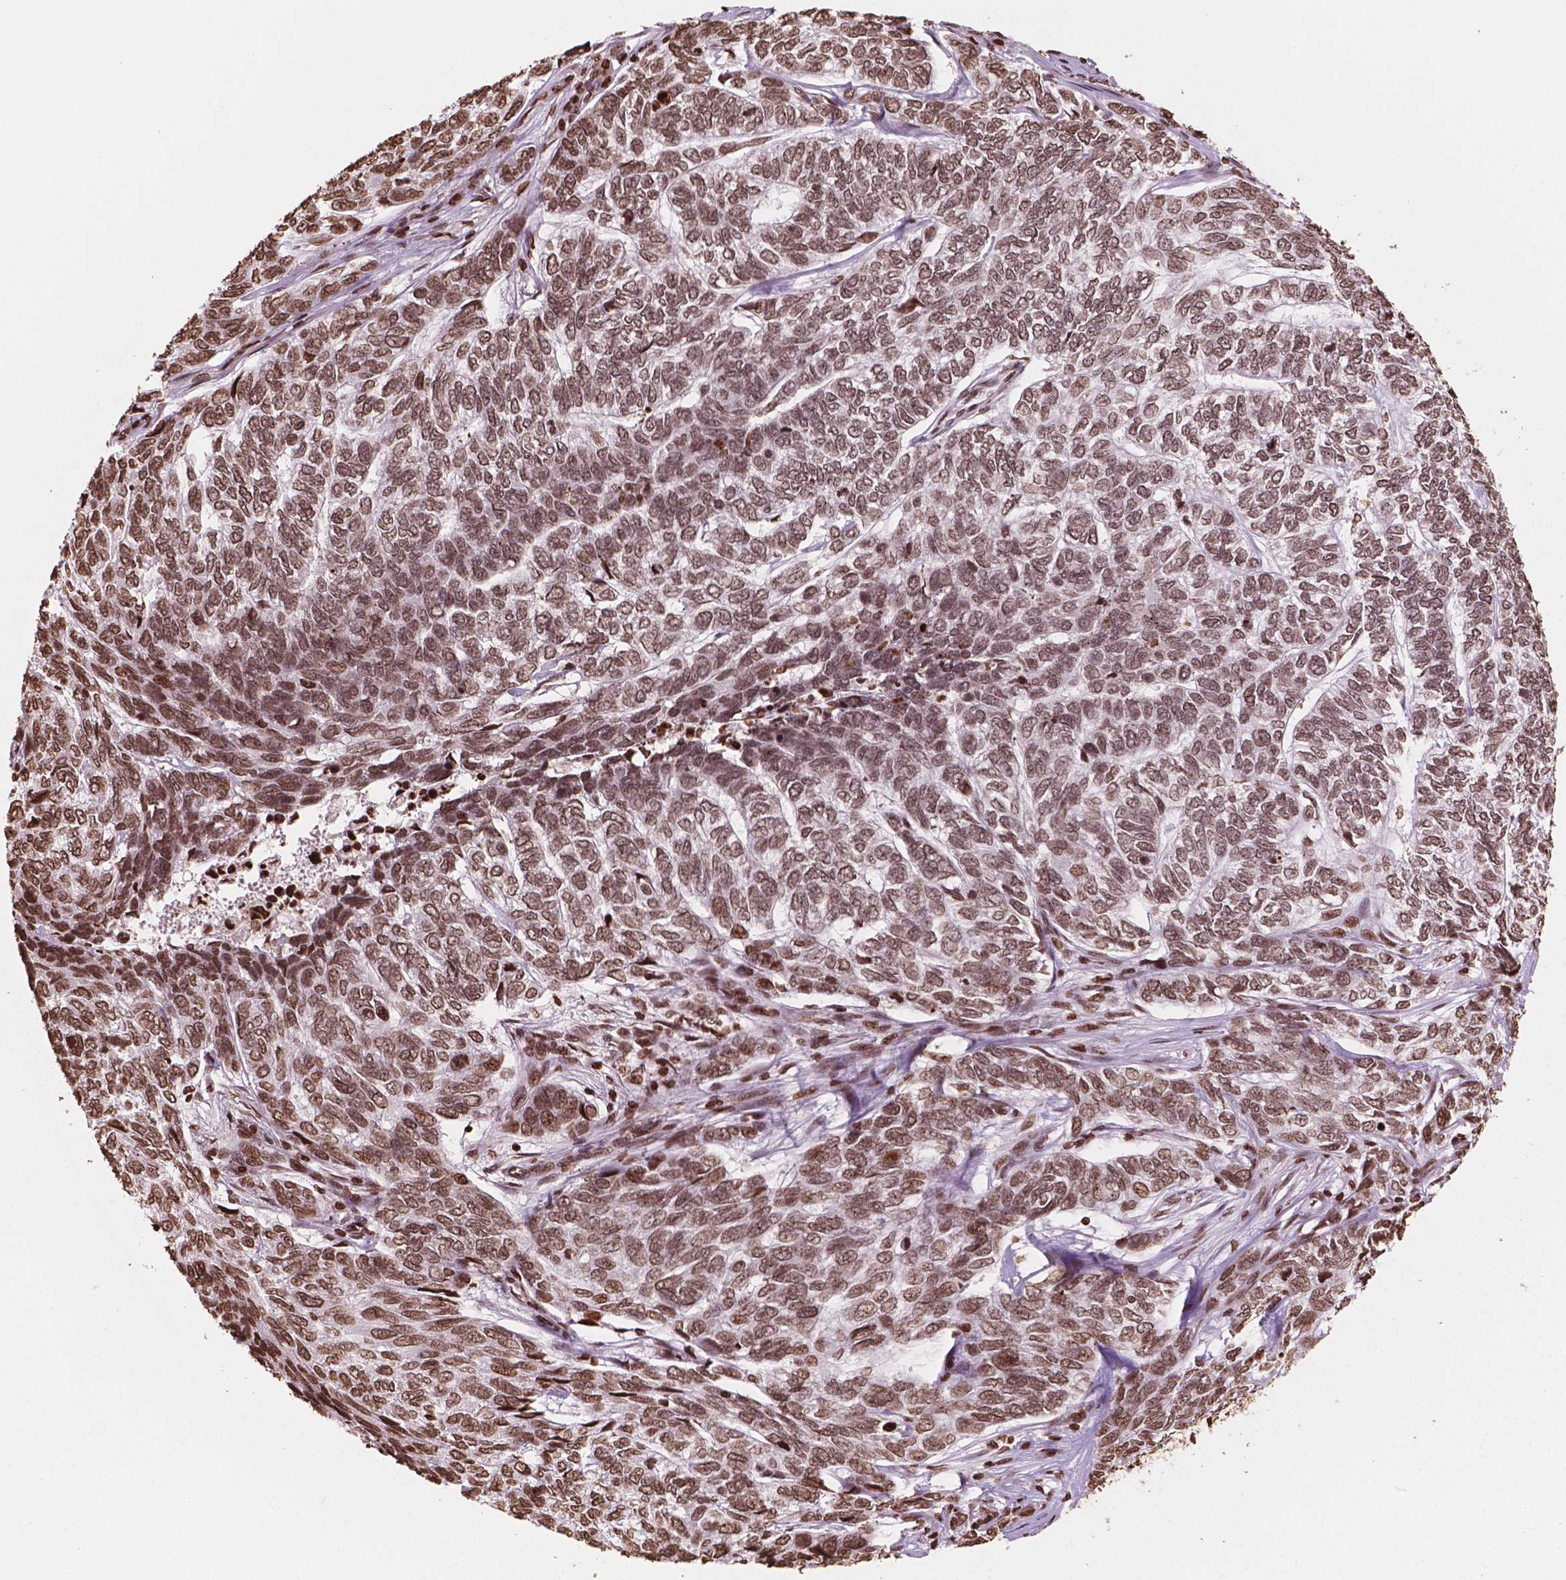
{"staining": {"intensity": "moderate", "quantity": ">75%", "location": "nuclear"}, "tissue": "skin cancer", "cell_type": "Tumor cells", "image_type": "cancer", "snomed": [{"axis": "morphology", "description": "Basal cell carcinoma"}, {"axis": "topography", "description": "Skin"}], "caption": "Immunohistochemical staining of skin cancer (basal cell carcinoma) displays medium levels of moderate nuclear positivity in about >75% of tumor cells.", "gene": "H3C7", "patient": {"sex": "female", "age": 65}}